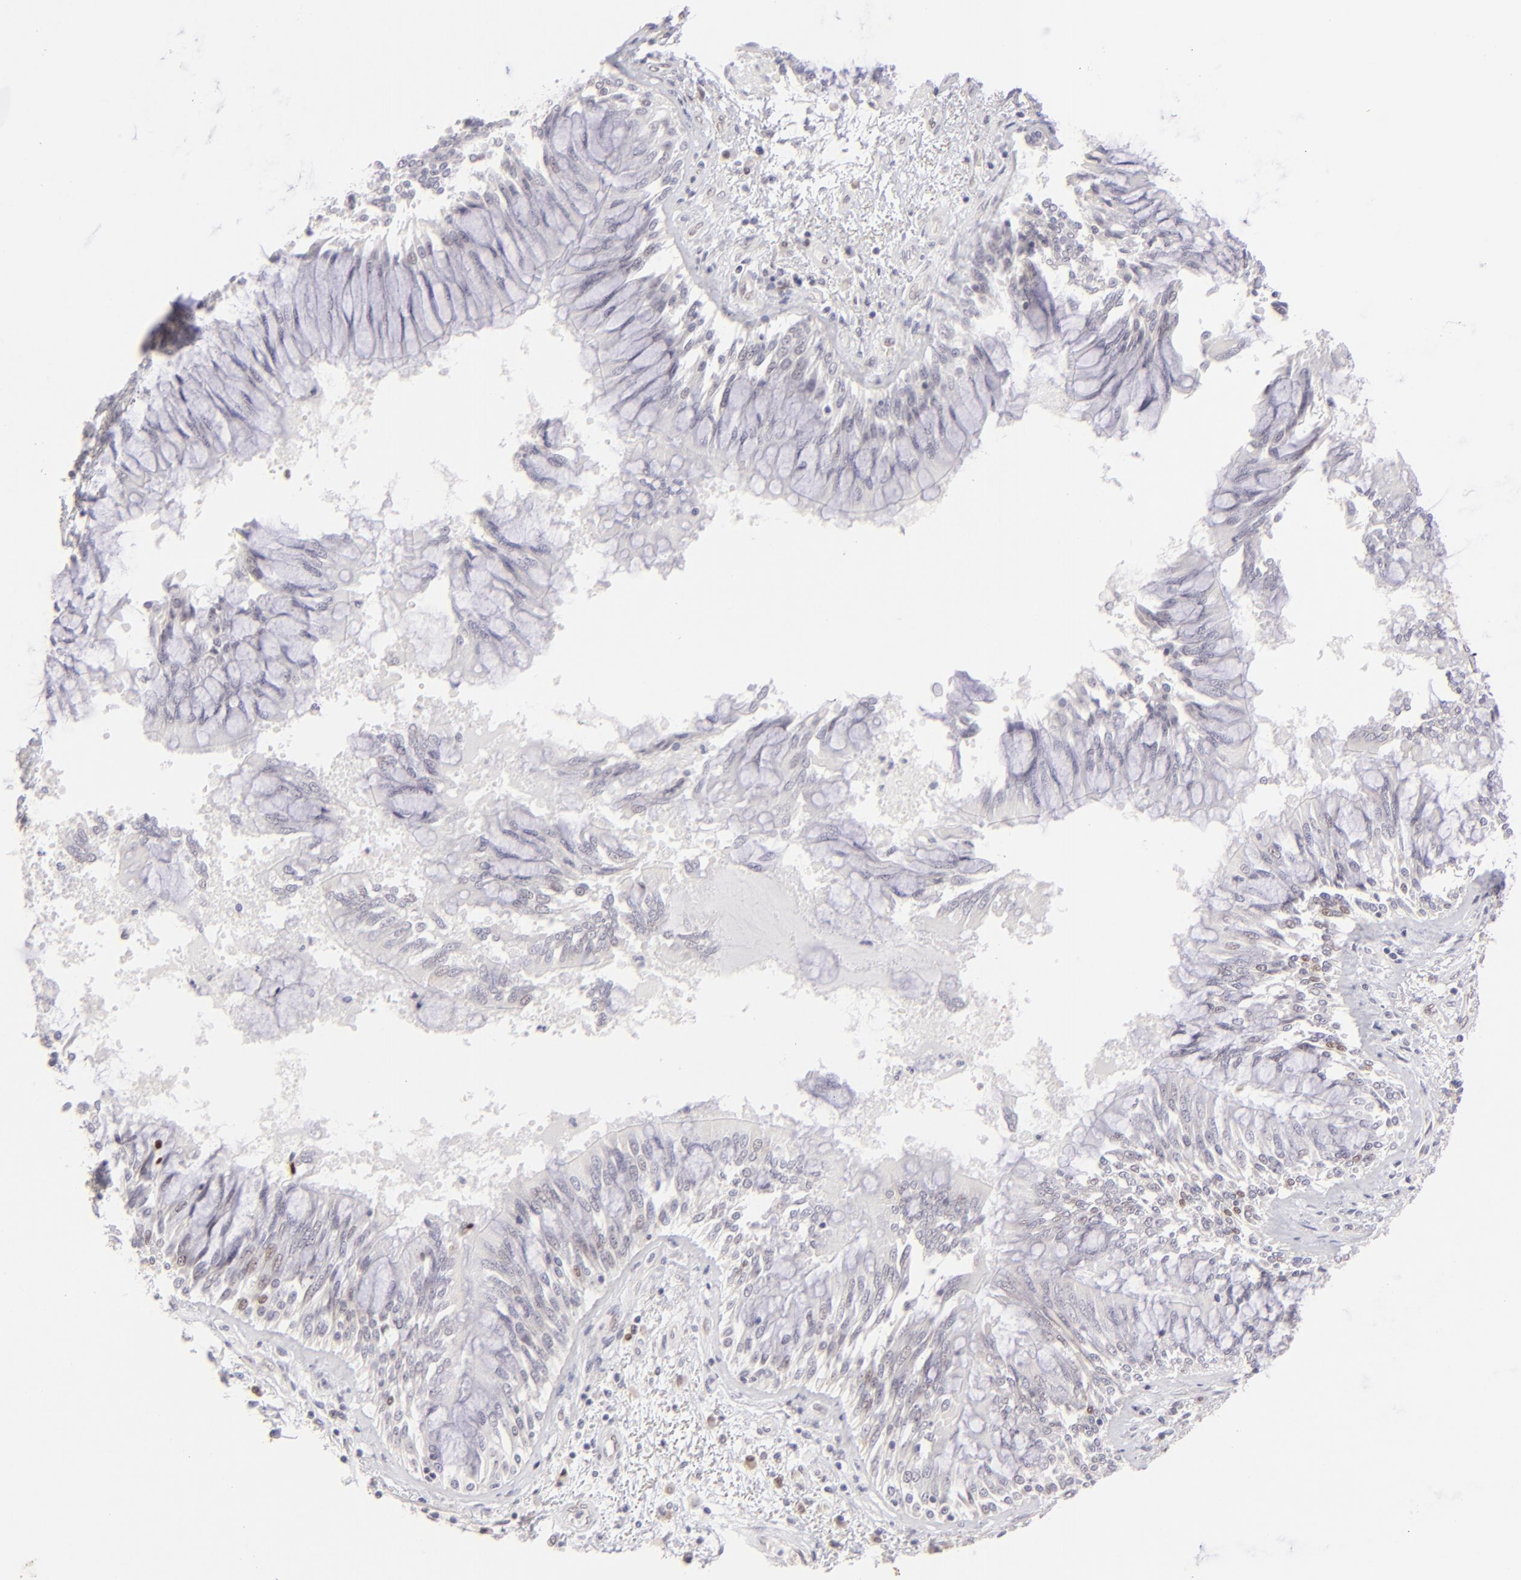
{"staining": {"intensity": "weak", "quantity": "<25%", "location": "nuclear"}, "tissue": "bronchus", "cell_type": "Respiratory epithelial cells", "image_type": "normal", "snomed": [{"axis": "morphology", "description": "Normal tissue, NOS"}, {"axis": "topography", "description": "Cartilage tissue"}, {"axis": "topography", "description": "Bronchus"}, {"axis": "topography", "description": "Lung"}, {"axis": "topography", "description": "Peripheral nerve tissue"}], "caption": "Immunohistochemical staining of unremarkable human bronchus displays no significant staining in respiratory epithelial cells.", "gene": "POU2F1", "patient": {"sex": "female", "age": 49}}